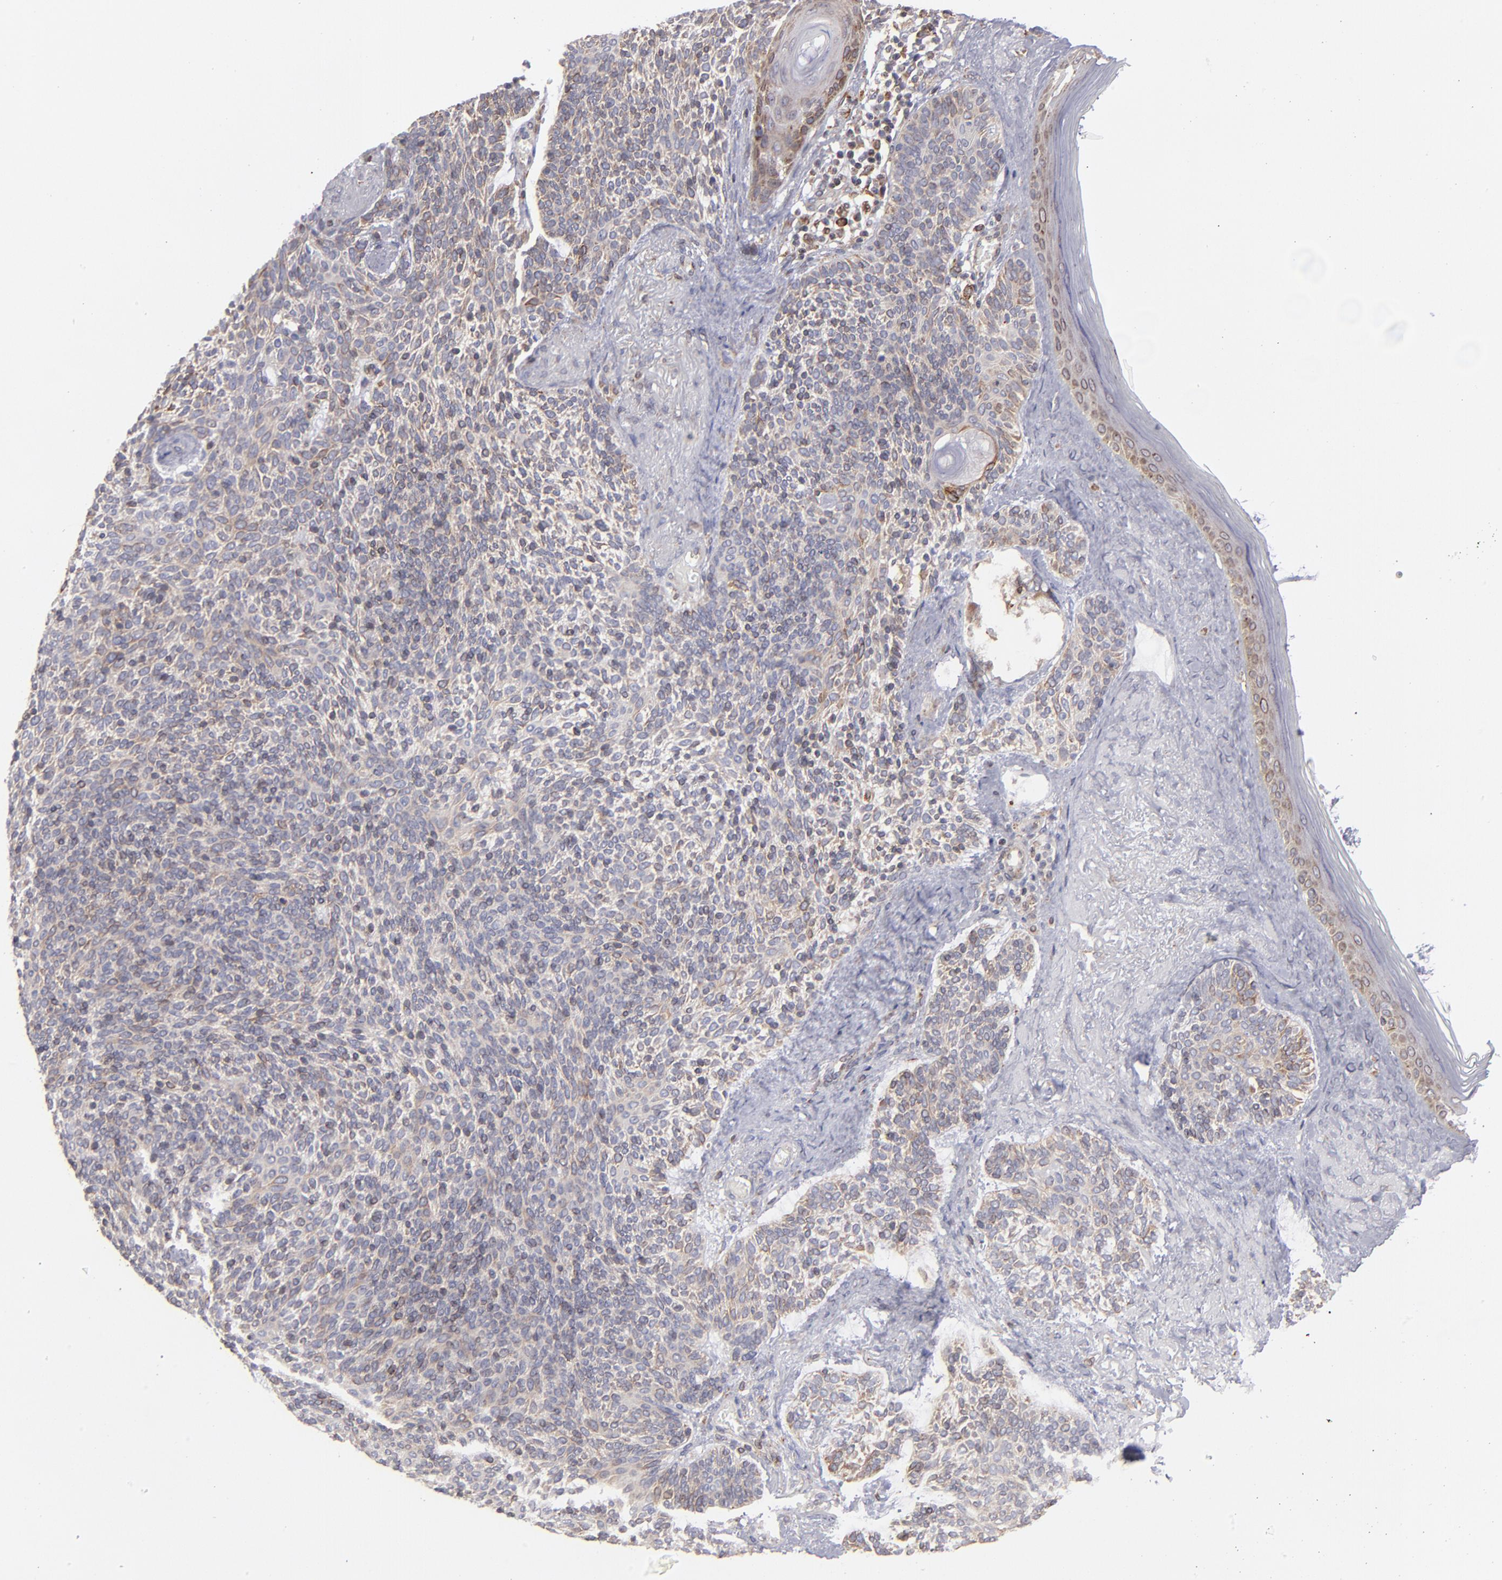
{"staining": {"intensity": "moderate", "quantity": ">75%", "location": "cytoplasmic/membranous"}, "tissue": "skin cancer", "cell_type": "Tumor cells", "image_type": "cancer", "snomed": [{"axis": "morphology", "description": "Normal tissue, NOS"}, {"axis": "morphology", "description": "Basal cell carcinoma"}, {"axis": "topography", "description": "Skin"}], "caption": "About >75% of tumor cells in skin cancer show moderate cytoplasmic/membranous protein expression as visualized by brown immunohistochemical staining.", "gene": "TMX1", "patient": {"sex": "female", "age": 70}}